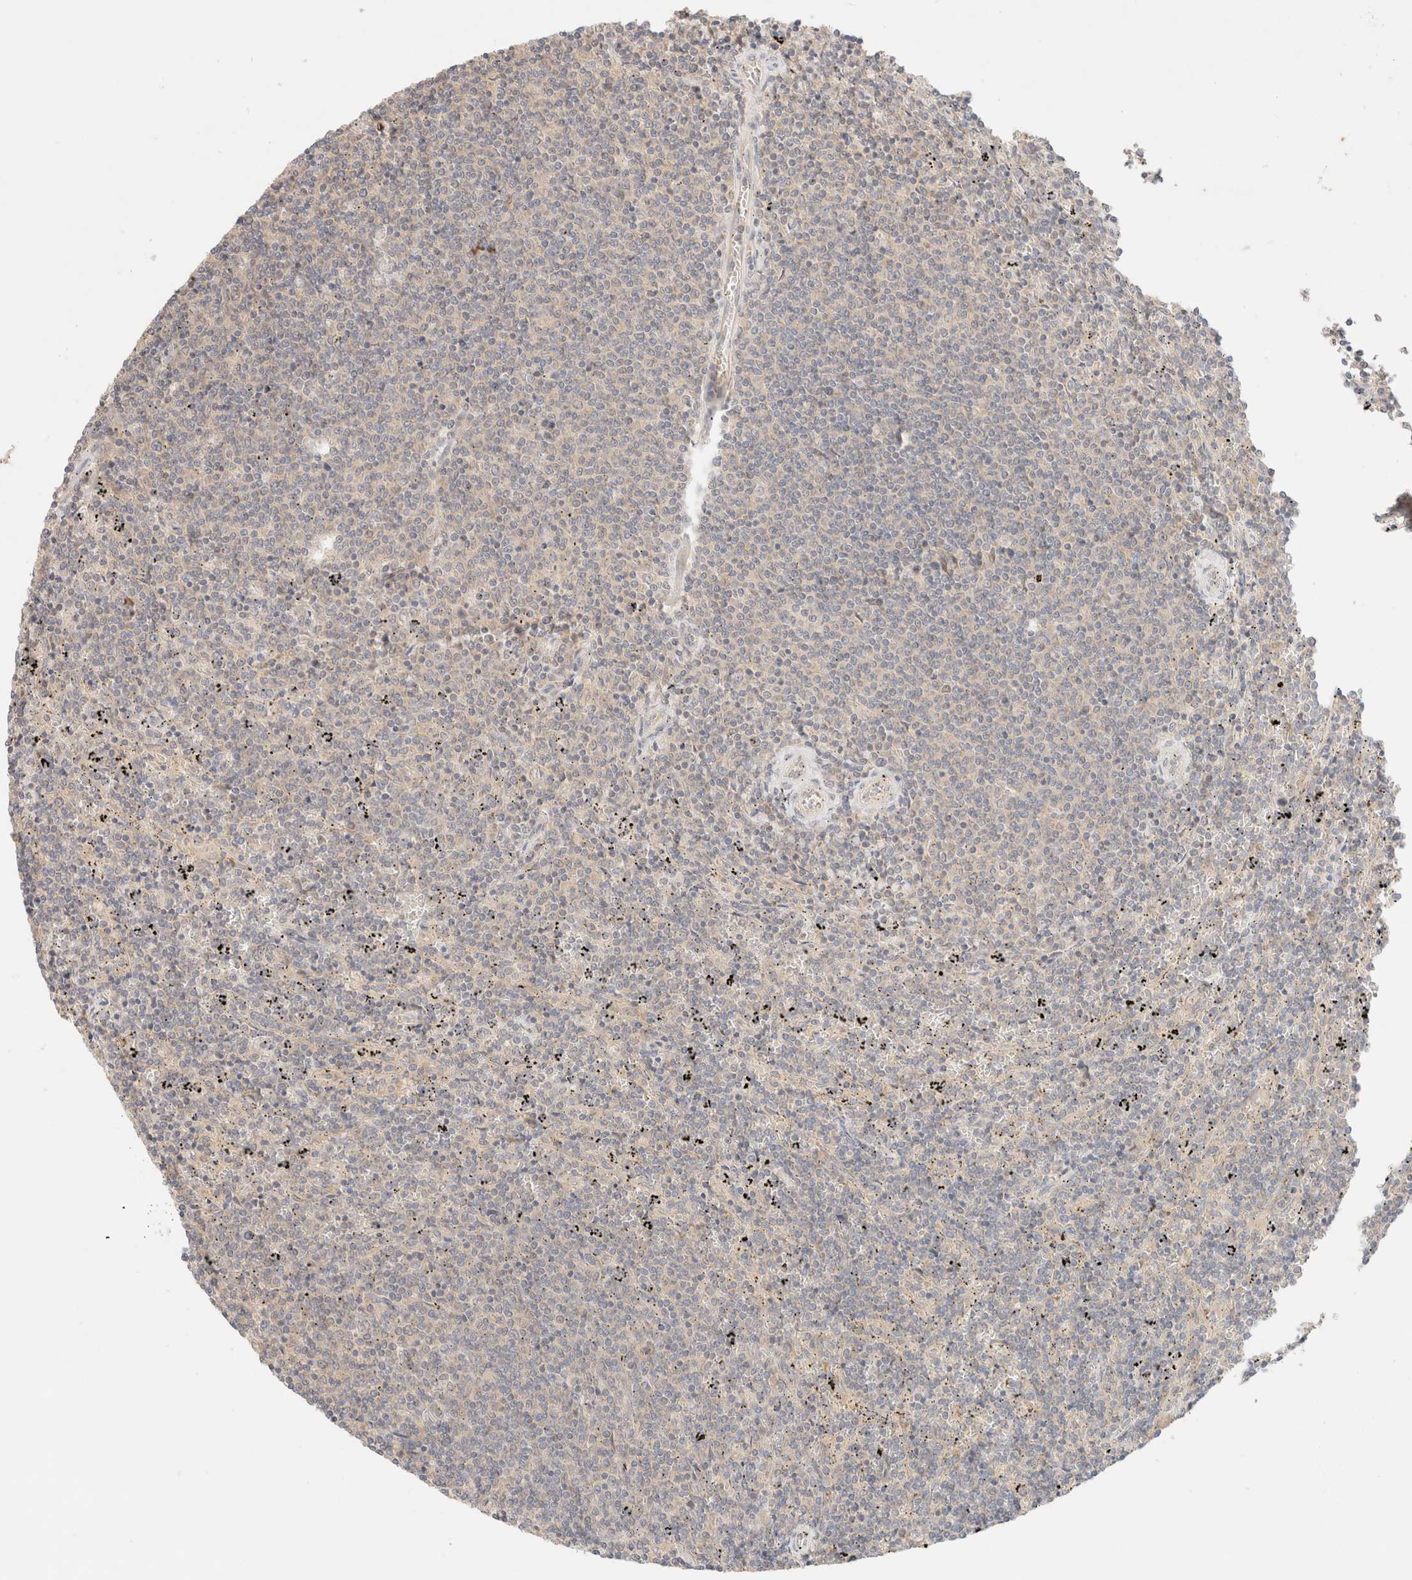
{"staining": {"intensity": "negative", "quantity": "none", "location": "none"}, "tissue": "lymphoma", "cell_type": "Tumor cells", "image_type": "cancer", "snomed": [{"axis": "morphology", "description": "Malignant lymphoma, non-Hodgkin's type, Low grade"}, {"axis": "topography", "description": "Spleen"}], "caption": "This is an immunohistochemistry micrograph of malignant lymphoma, non-Hodgkin's type (low-grade). There is no staining in tumor cells.", "gene": "SARM1", "patient": {"sex": "female", "age": 50}}